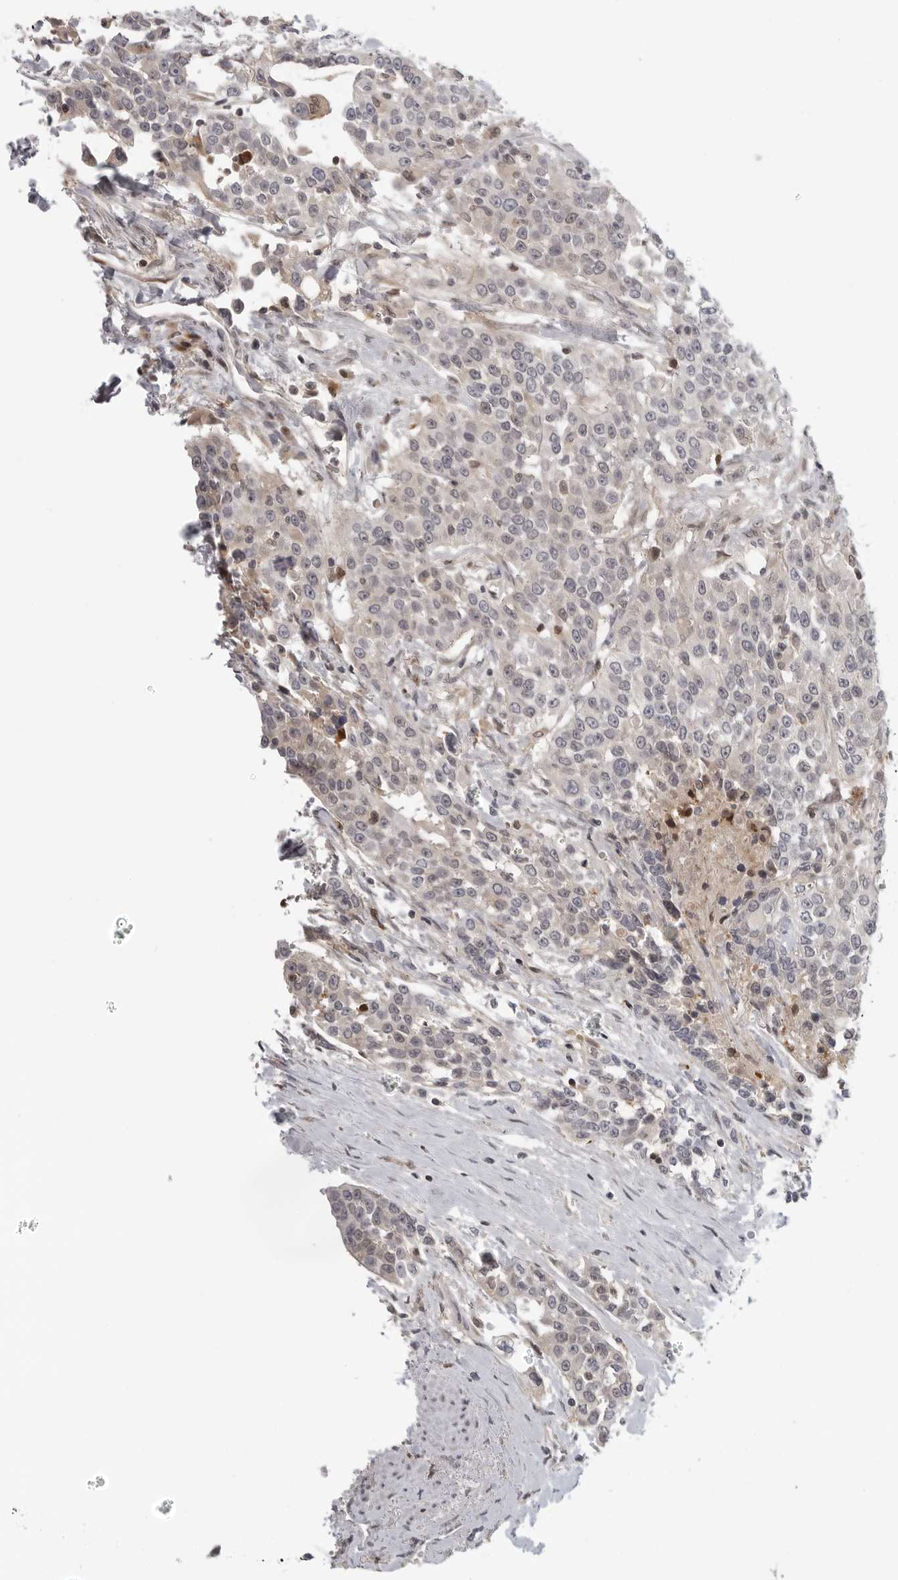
{"staining": {"intensity": "negative", "quantity": "none", "location": "none"}, "tissue": "urothelial cancer", "cell_type": "Tumor cells", "image_type": "cancer", "snomed": [{"axis": "morphology", "description": "Urothelial carcinoma, High grade"}, {"axis": "topography", "description": "Urinary bladder"}], "caption": "Urothelial cancer was stained to show a protein in brown. There is no significant expression in tumor cells.", "gene": "CTIF", "patient": {"sex": "female", "age": 80}}